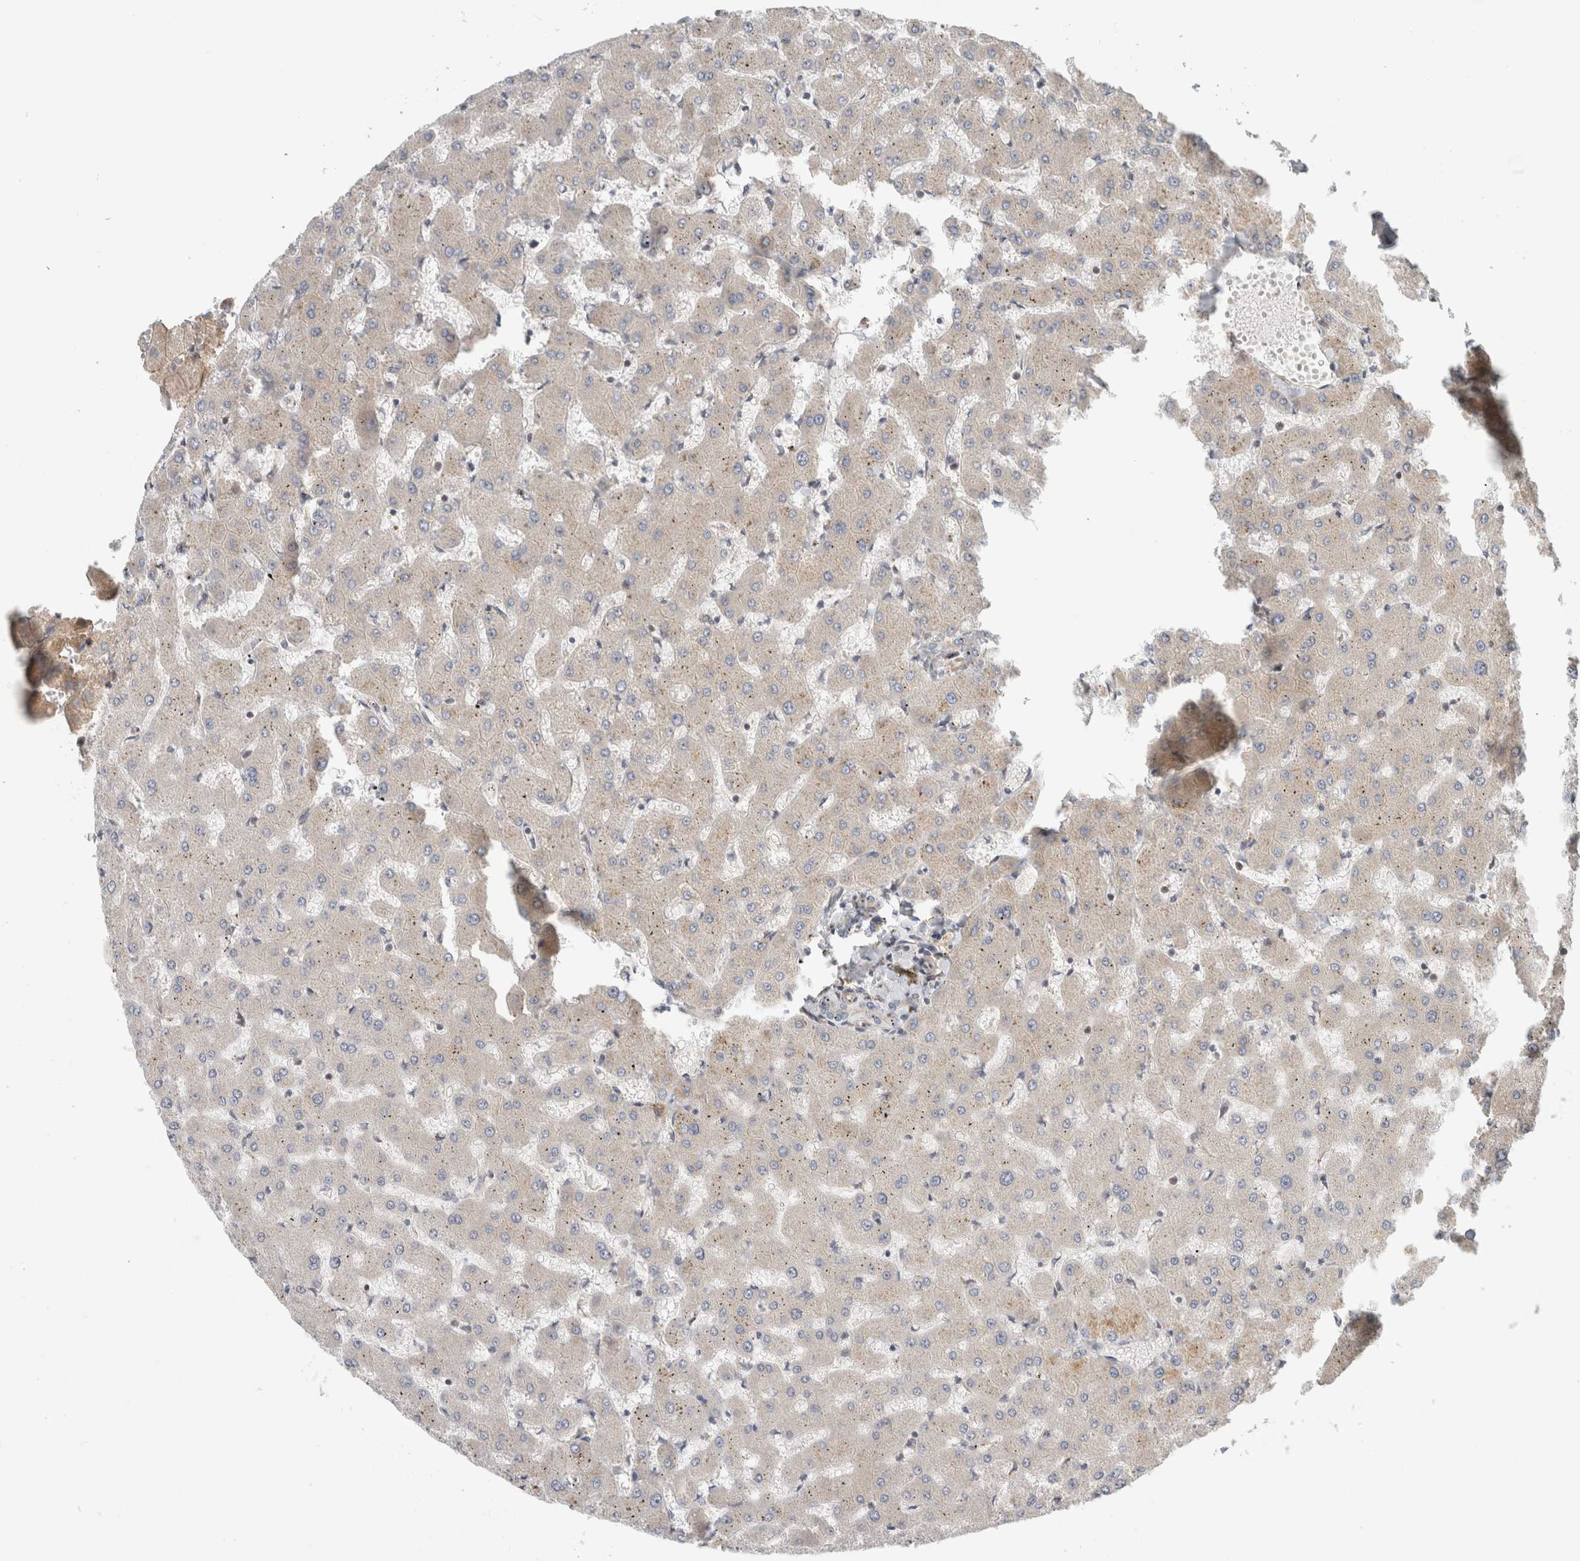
{"staining": {"intensity": "negative", "quantity": "none", "location": "none"}, "tissue": "liver", "cell_type": "Cholangiocytes", "image_type": "normal", "snomed": [{"axis": "morphology", "description": "Normal tissue, NOS"}, {"axis": "topography", "description": "Liver"}], "caption": "The immunohistochemistry histopathology image has no significant expression in cholangiocytes of liver. (Stains: DAB (3,3'-diaminobenzidine) immunohistochemistry with hematoxylin counter stain, Microscopy: brightfield microscopy at high magnification).", "gene": "KPNA5", "patient": {"sex": "female", "age": 63}}